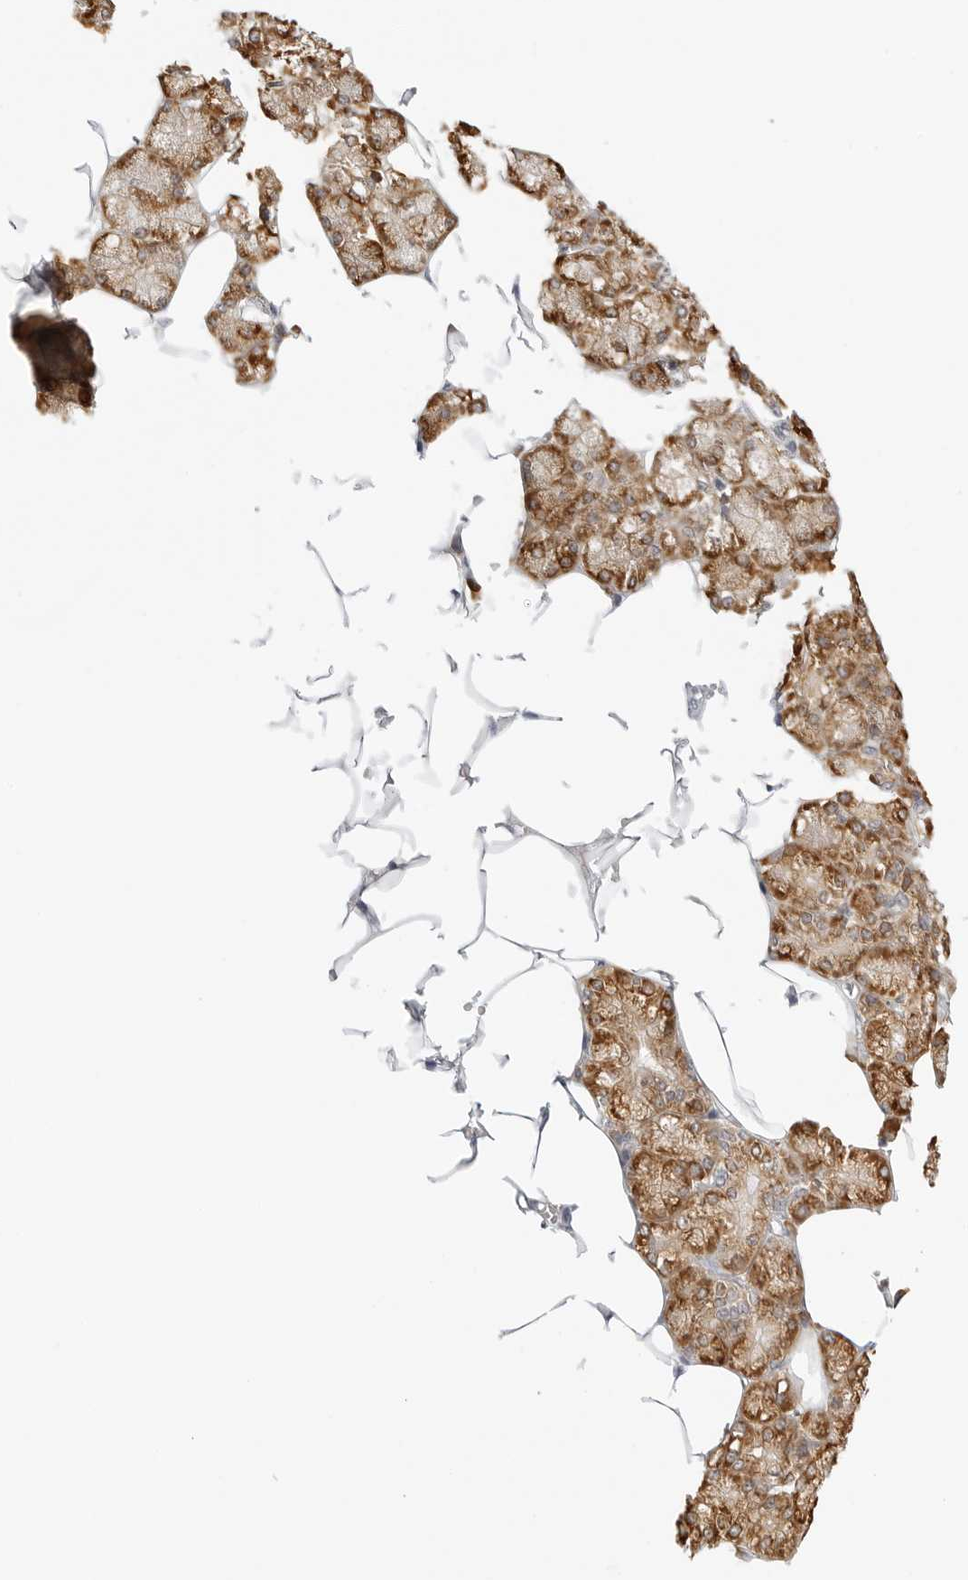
{"staining": {"intensity": "moderate", "quantity": ">75%", "location": "cytoplasmic/membranous"}, "tissue": "salivary gland", "cell_type": "Glandular cells", "image_type": "normal", "snomed": [{"axis": "morphology", "description": "Normal tissue, NOS"}, {"axis": "topography", "description": "Salivary gland"}], "caption": "Normal salivary gland was stained to show a protein in brown. There is medium levels of moderate cytoplasmic/membranous staining in about >75% of glandular cells. (brown staining indicates protein expression, while blue staining denotes nuclei).", "gene": "THEM4", "patient": {"sex": "male", "age": 62}}